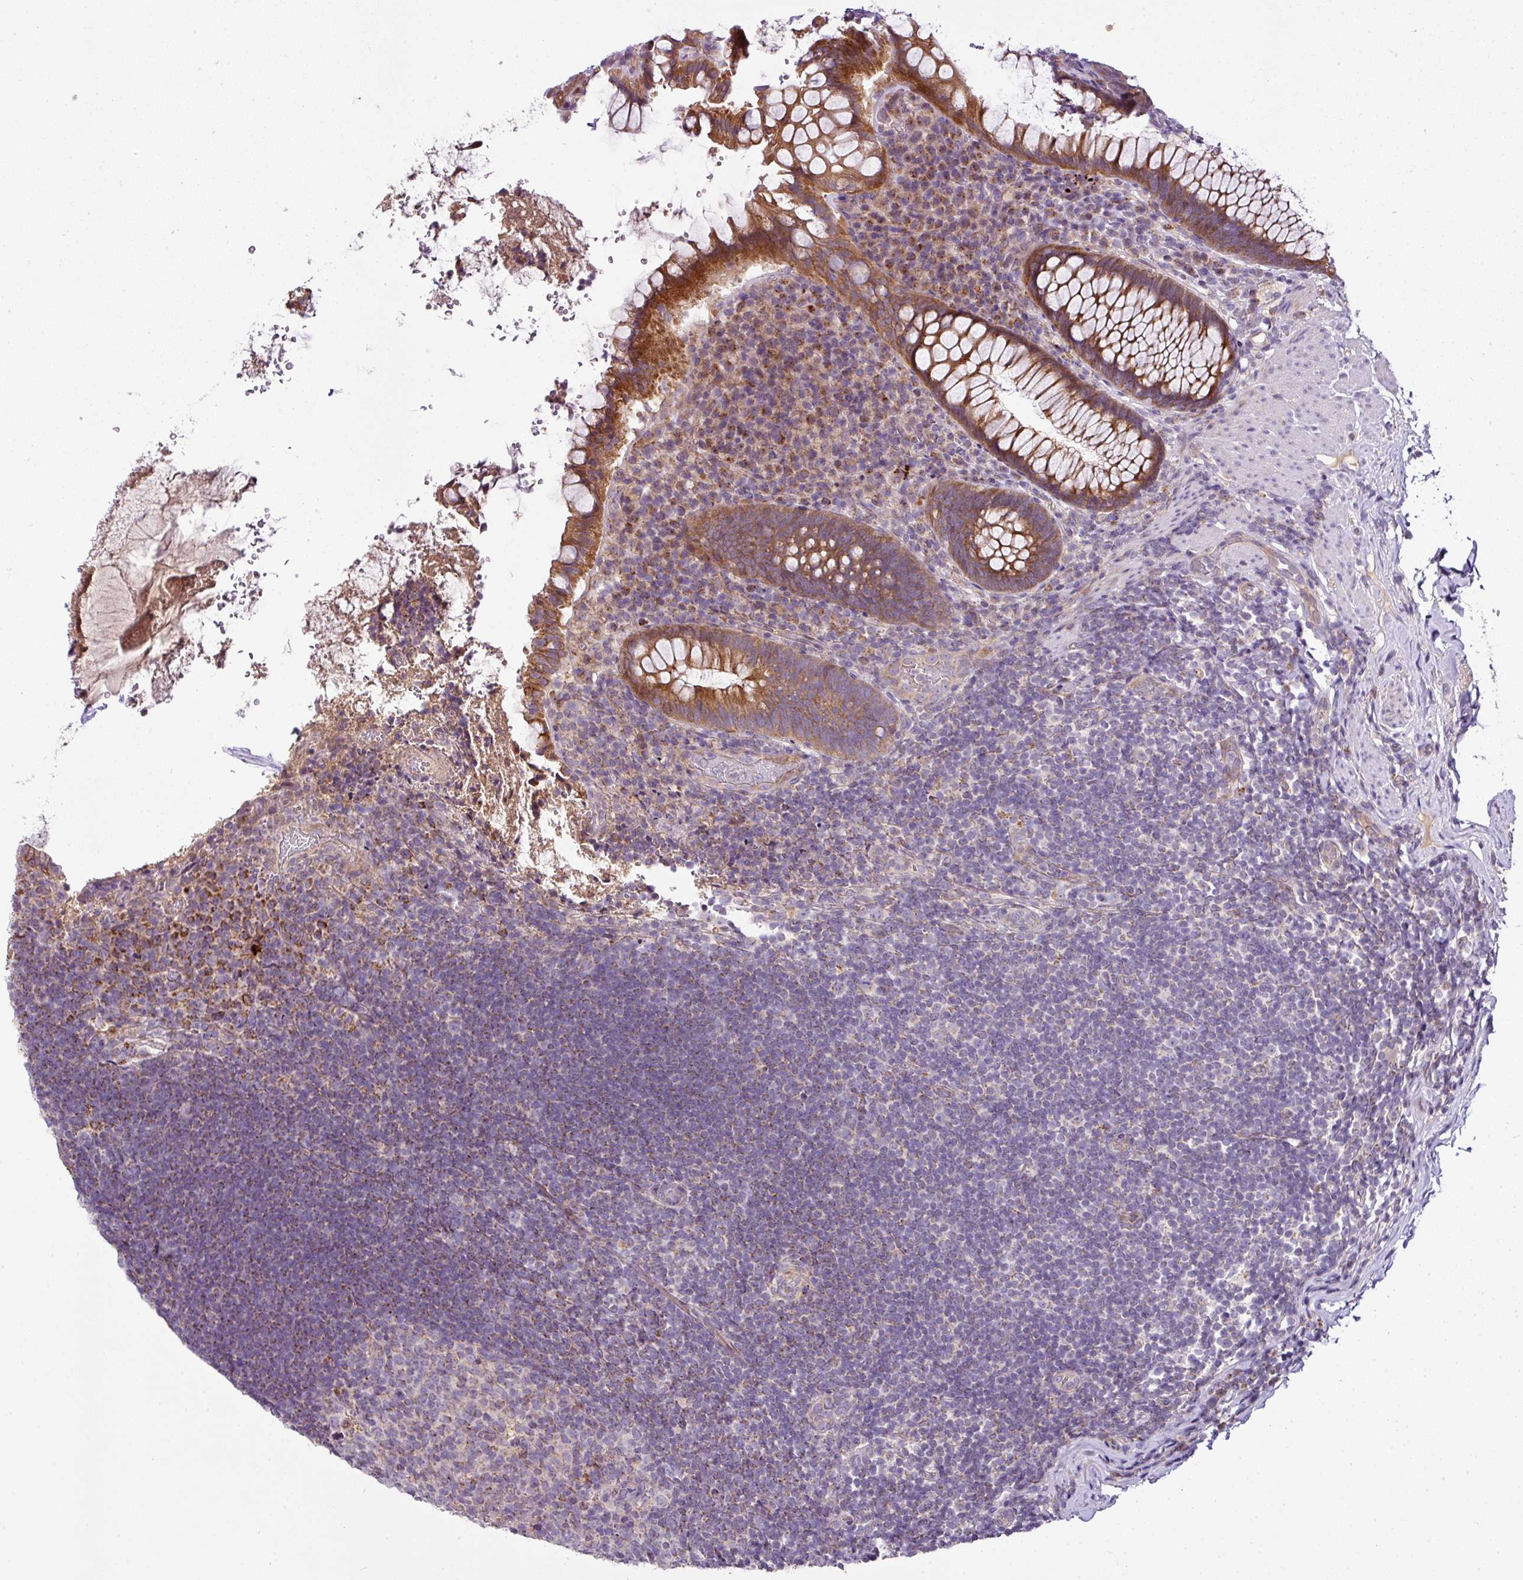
{"staining": {"intensity": "moderate", "quantity": ">75%", "location": "cytoplasmic/membranous"}, "tissue": "rectum", "cell_type": "Glandular cells", "image_type": "normal", "snomed": [{"axis": "morphology", "description": "Normal tissue, NOS"}, {"axis": "topography", "description": "Rectum"}], "caption": "Immunohistochemical staining of benign rectum shows >75% levels of moderate cytoplasmic/membranous protein positivity in approximately >75% of glandular cells.", "gene": "GAN", "patient": {"sex": "female", "age": 69}}